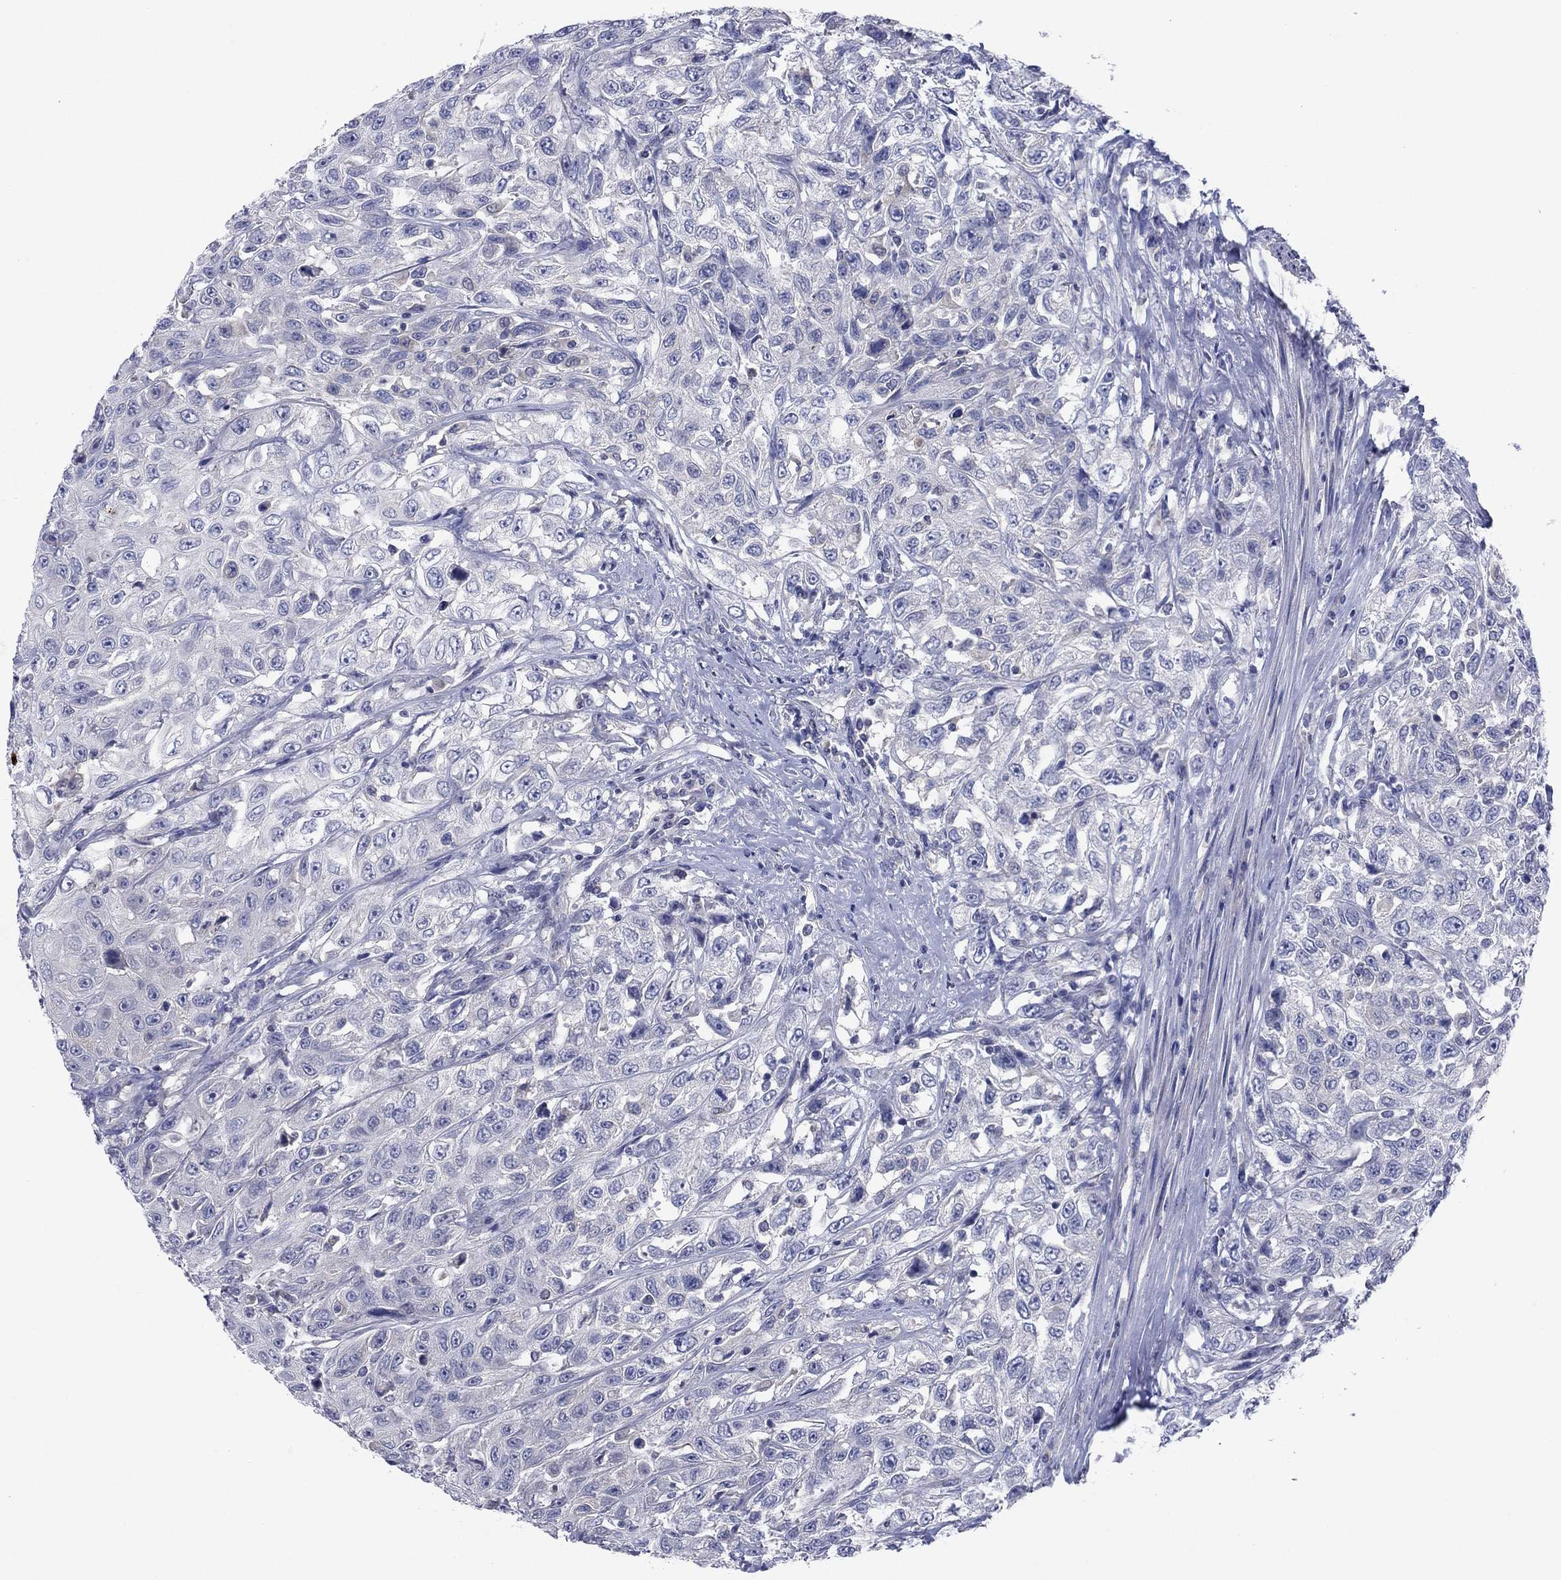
{"staining": {"intensity": "negative", "quantity": "none", "location": "none"}, "tissue": "urothelial cancer", "cell_type": "Tumor cells", "image_type": "cancer", "snomed": [{"axis": "morphology", "description": "Urothelial carcinoma, High grade"}, {"axis": "topography", "description": "Urinary bladder"}], "caption": "An immunohistochemistry image of urothelial carcinoma (high-grade) is shown. There is no staining in tumor cells of urothelial carcinoma (high-grade).", "gene": "GRHPR", "patient": {"sex": "female", "age": 56}}